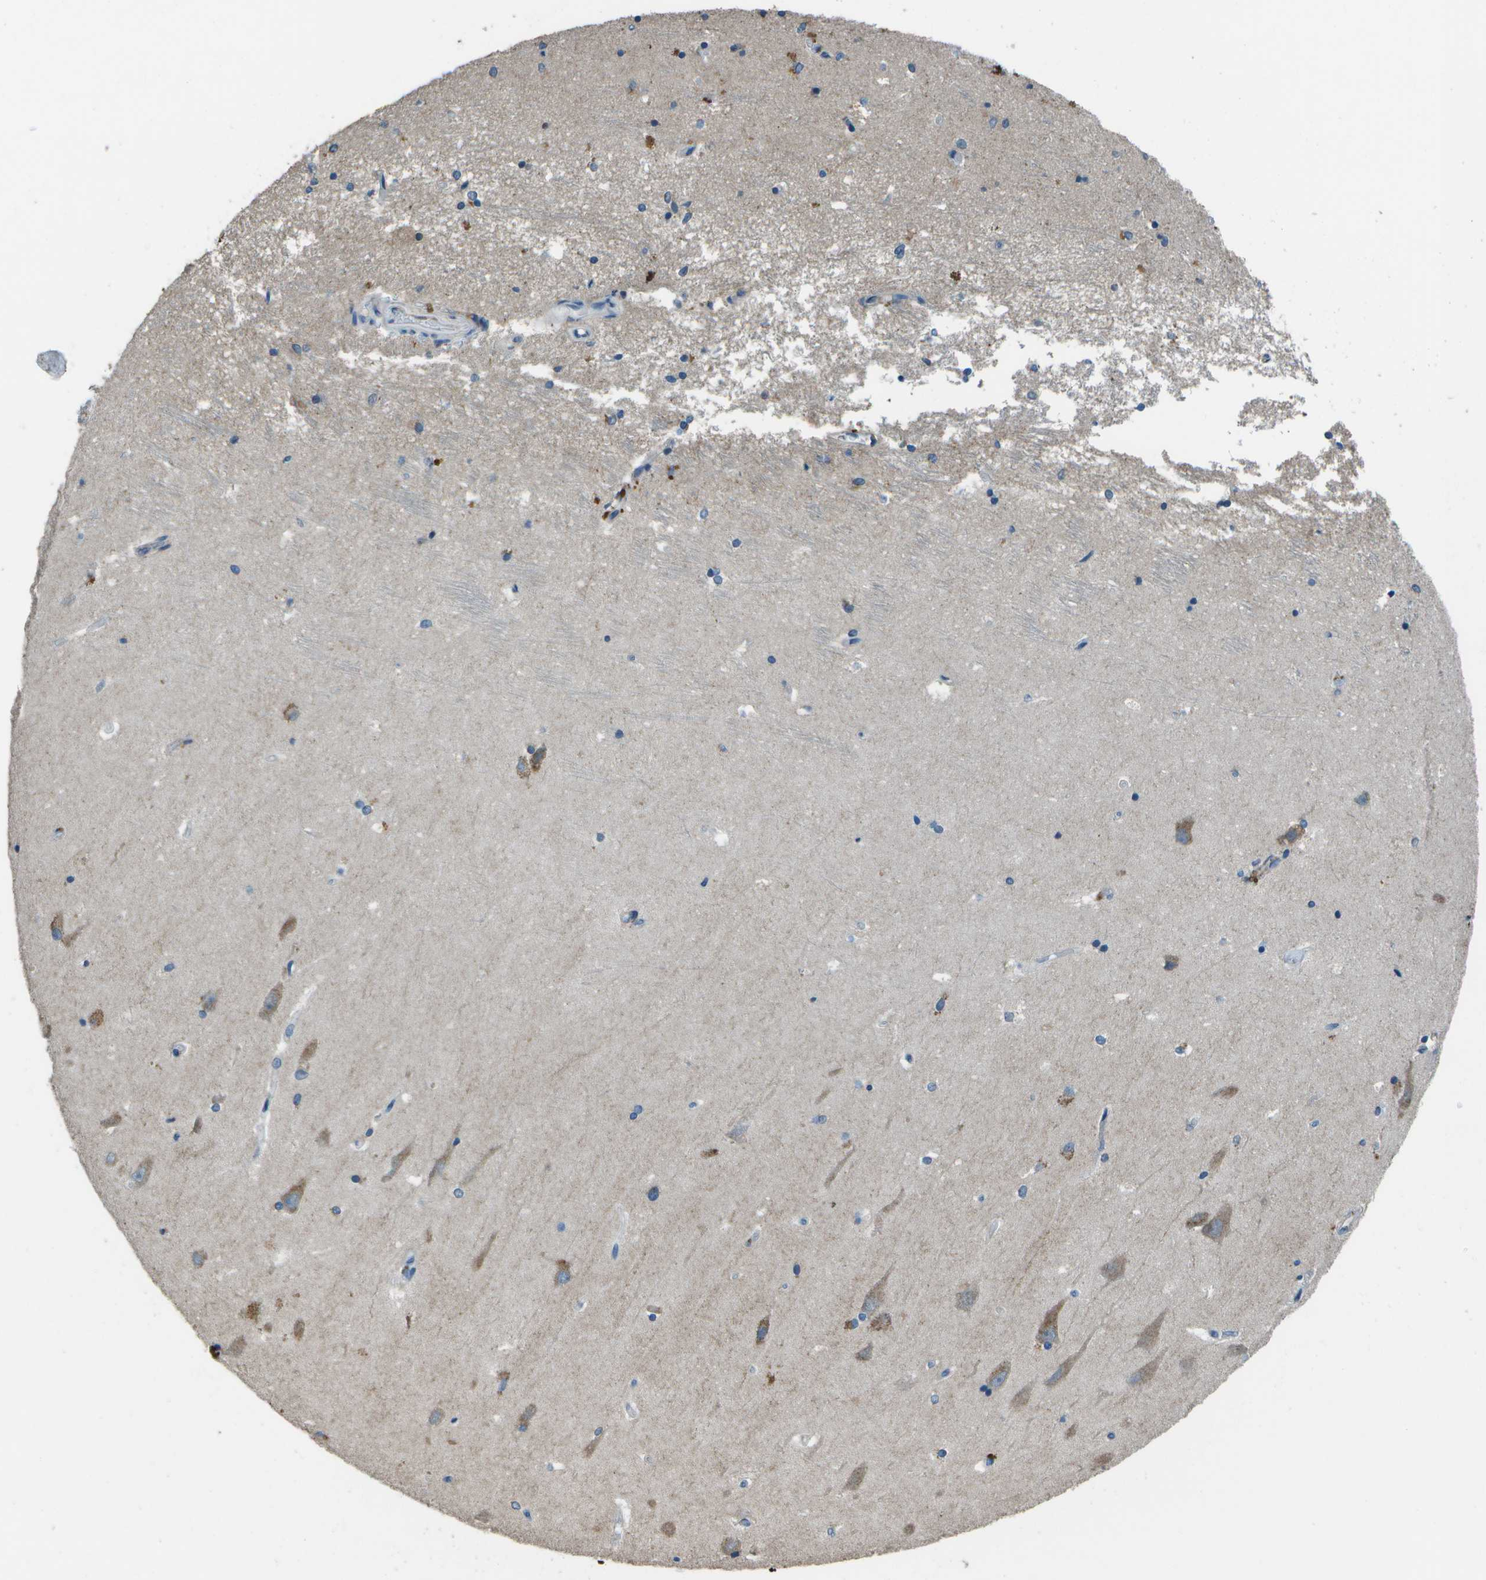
{"staining": {"intensity": "moderate", "quantity": "<25%", "location": "cytoplasmic/membranous"}, "tissue": "hippocampus", "cell_type": "Glial cells", "image_type": "normal", "snomed": [{"axis": "morphology", "description": "Normal tissue, NOS"}, {"axis": "topography", "description": "Hippocampus"}], "caption": "Human hippocampus stained with a brown dye shows moderate cytoplasmic/membranous positive staining in about <25% of glial cells.", "gene": "PDLIM1", "patient": {"sex": "male", "age": 45}}